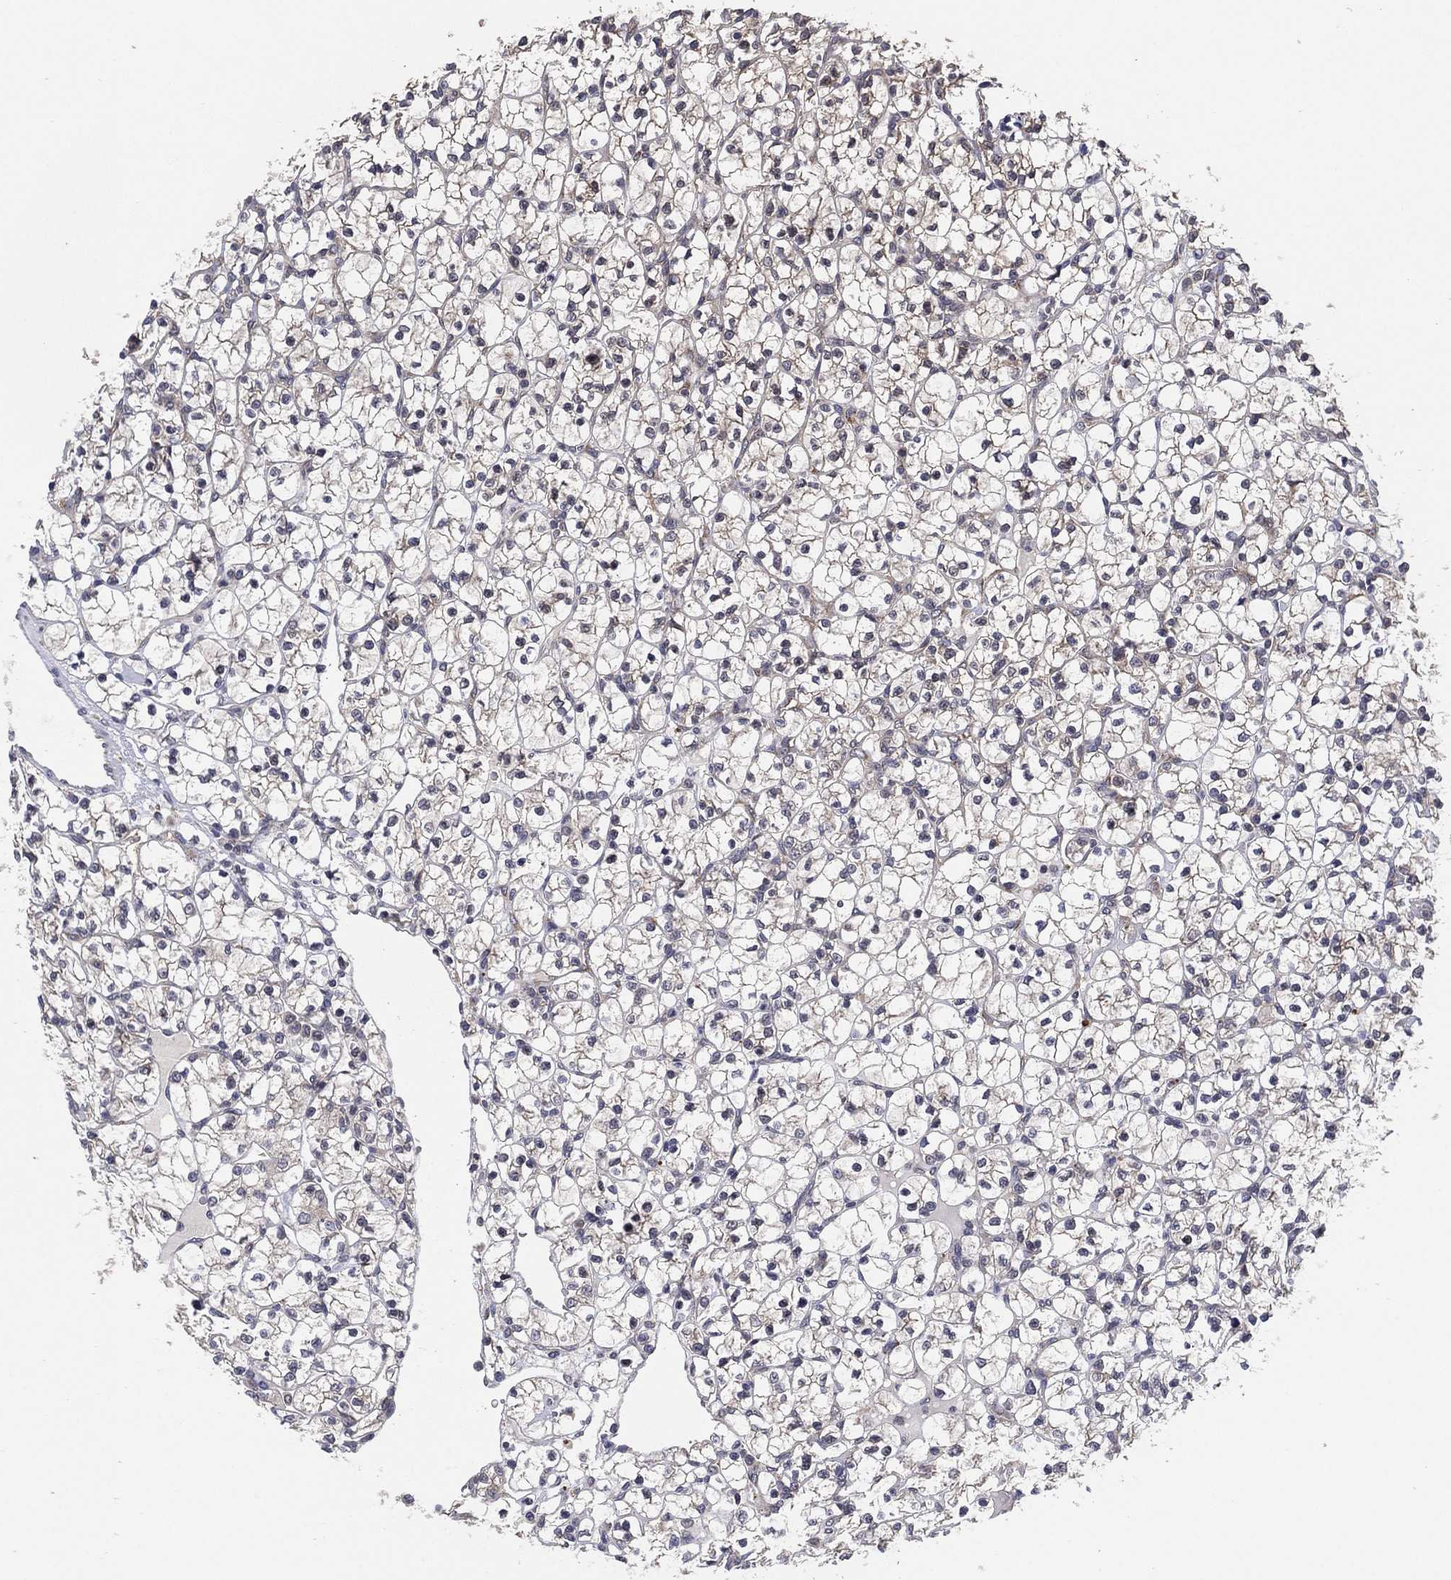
{"staining": {"intensity": "negative", "quantity": "none", "location": "none"}, "tissue": "renal cancer", "cell_type": "Tumor cells", "image_type": "cancer", "snomed": [{"axis": "morphology", "description": "Adenocarcinoma, NOS"}, {"axis": "topography", "description": "Kidney"}], "caption": "This is a micrograph of immunohistochemistry (IHC) staining of renal cancer, which shows no expression in tumor cells. (DAB IHC, high magnification).", "gene": "SELENOO", "patient": {"sex": "female", "age": 89}}